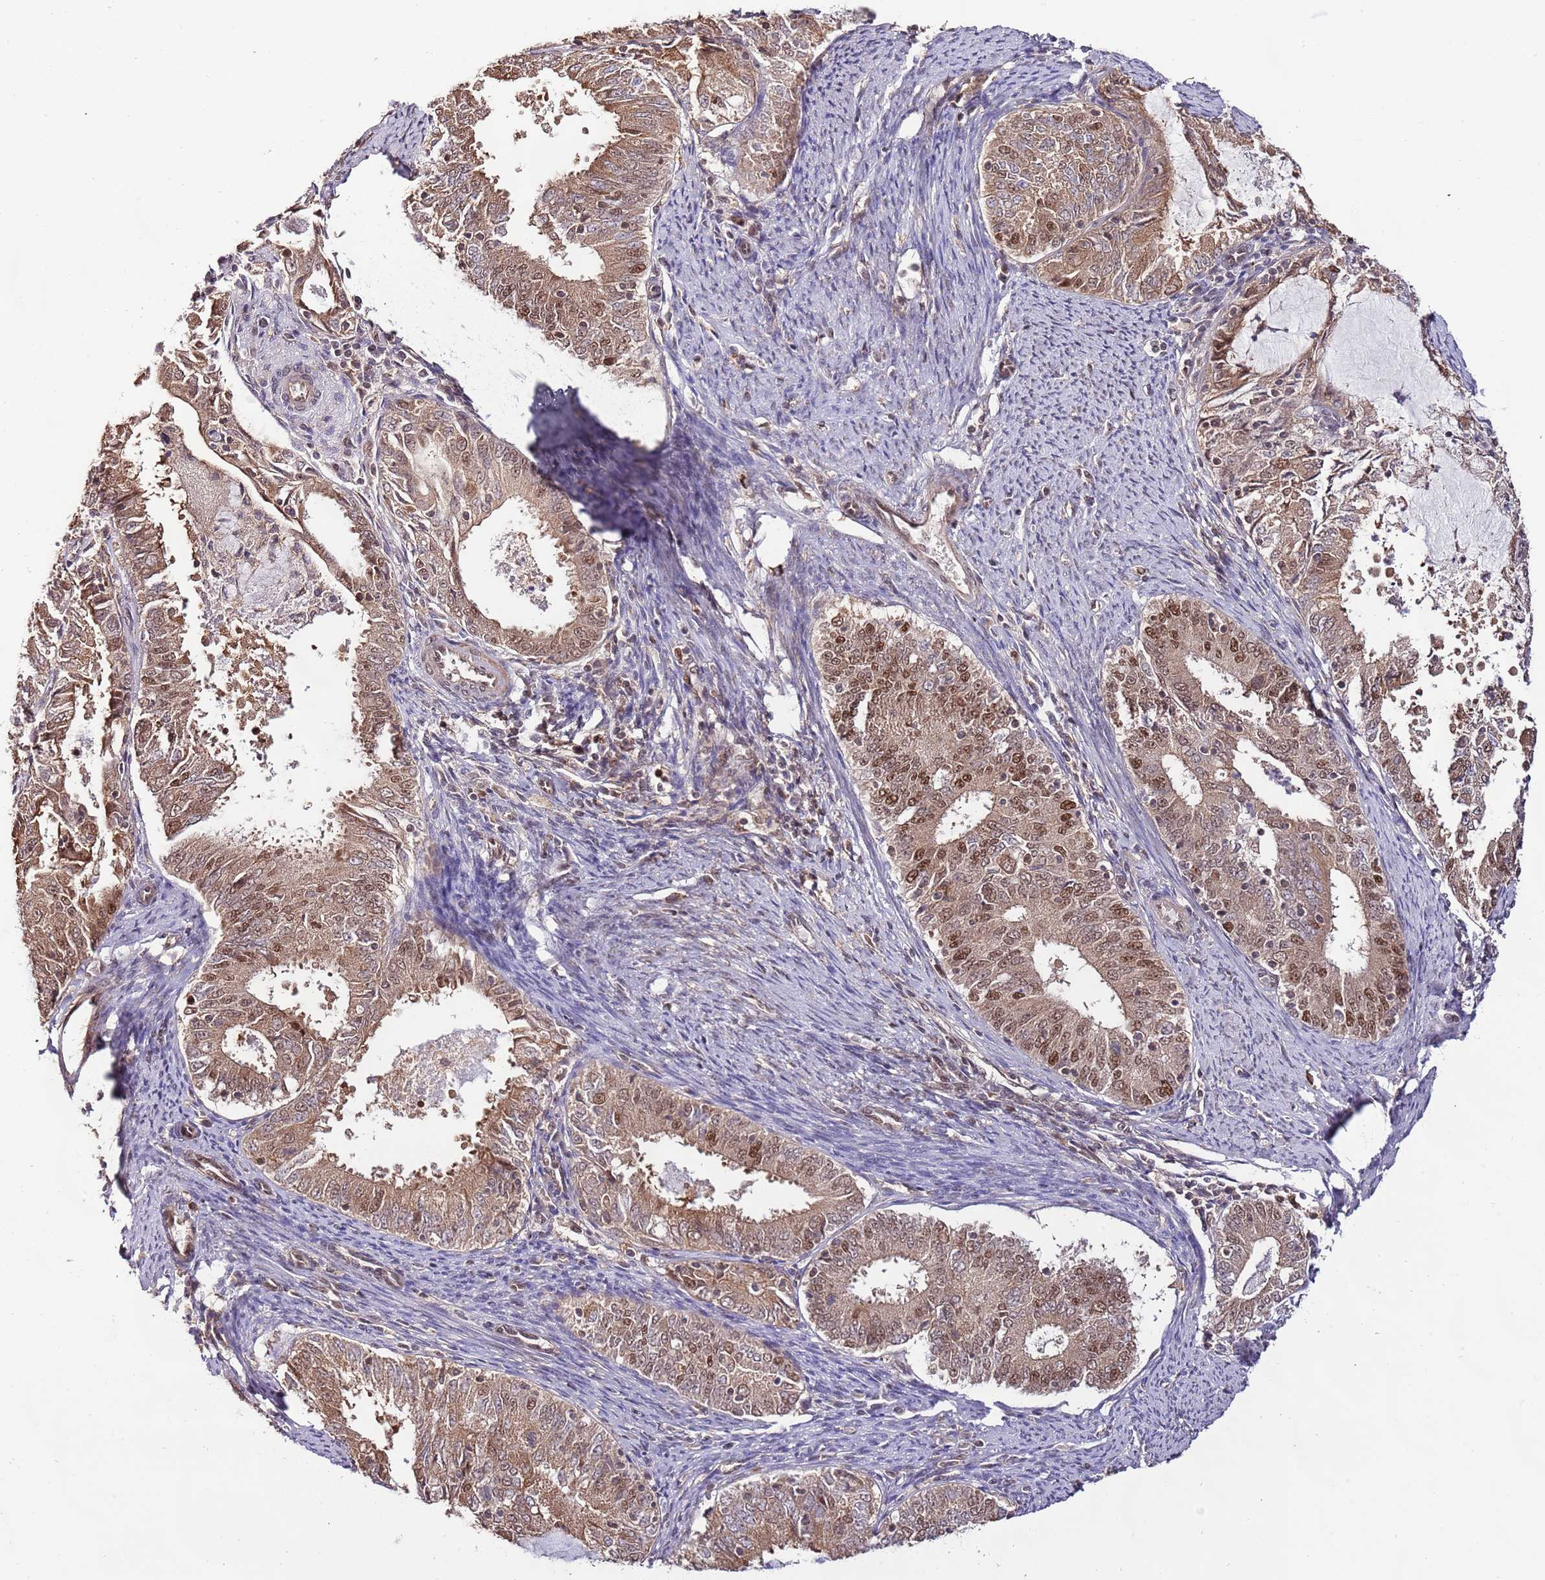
{"staining": {"intensity": "moderate", "quantity": ">75%", "location": "cytoplasmic/membranous,nuclear"}, "tissue": "endometrial cancer", "cell_type": "Tumor cells", "image_type": "cancer", "snomed": [{"axis": "morphology", "description": "Adenocarcinoma, NOS"}, {"axis": "topography", "description": "Endometrium"}], "caption": "Moderate cytoplasmic/membranous and nuclear staining for a protein is identified in approximately >75% of tumor cells of endometrial cancer using immunohistochemistry (IHC).", "gene": "RIF1", "patient": {"sex": "female", "age": 57}}